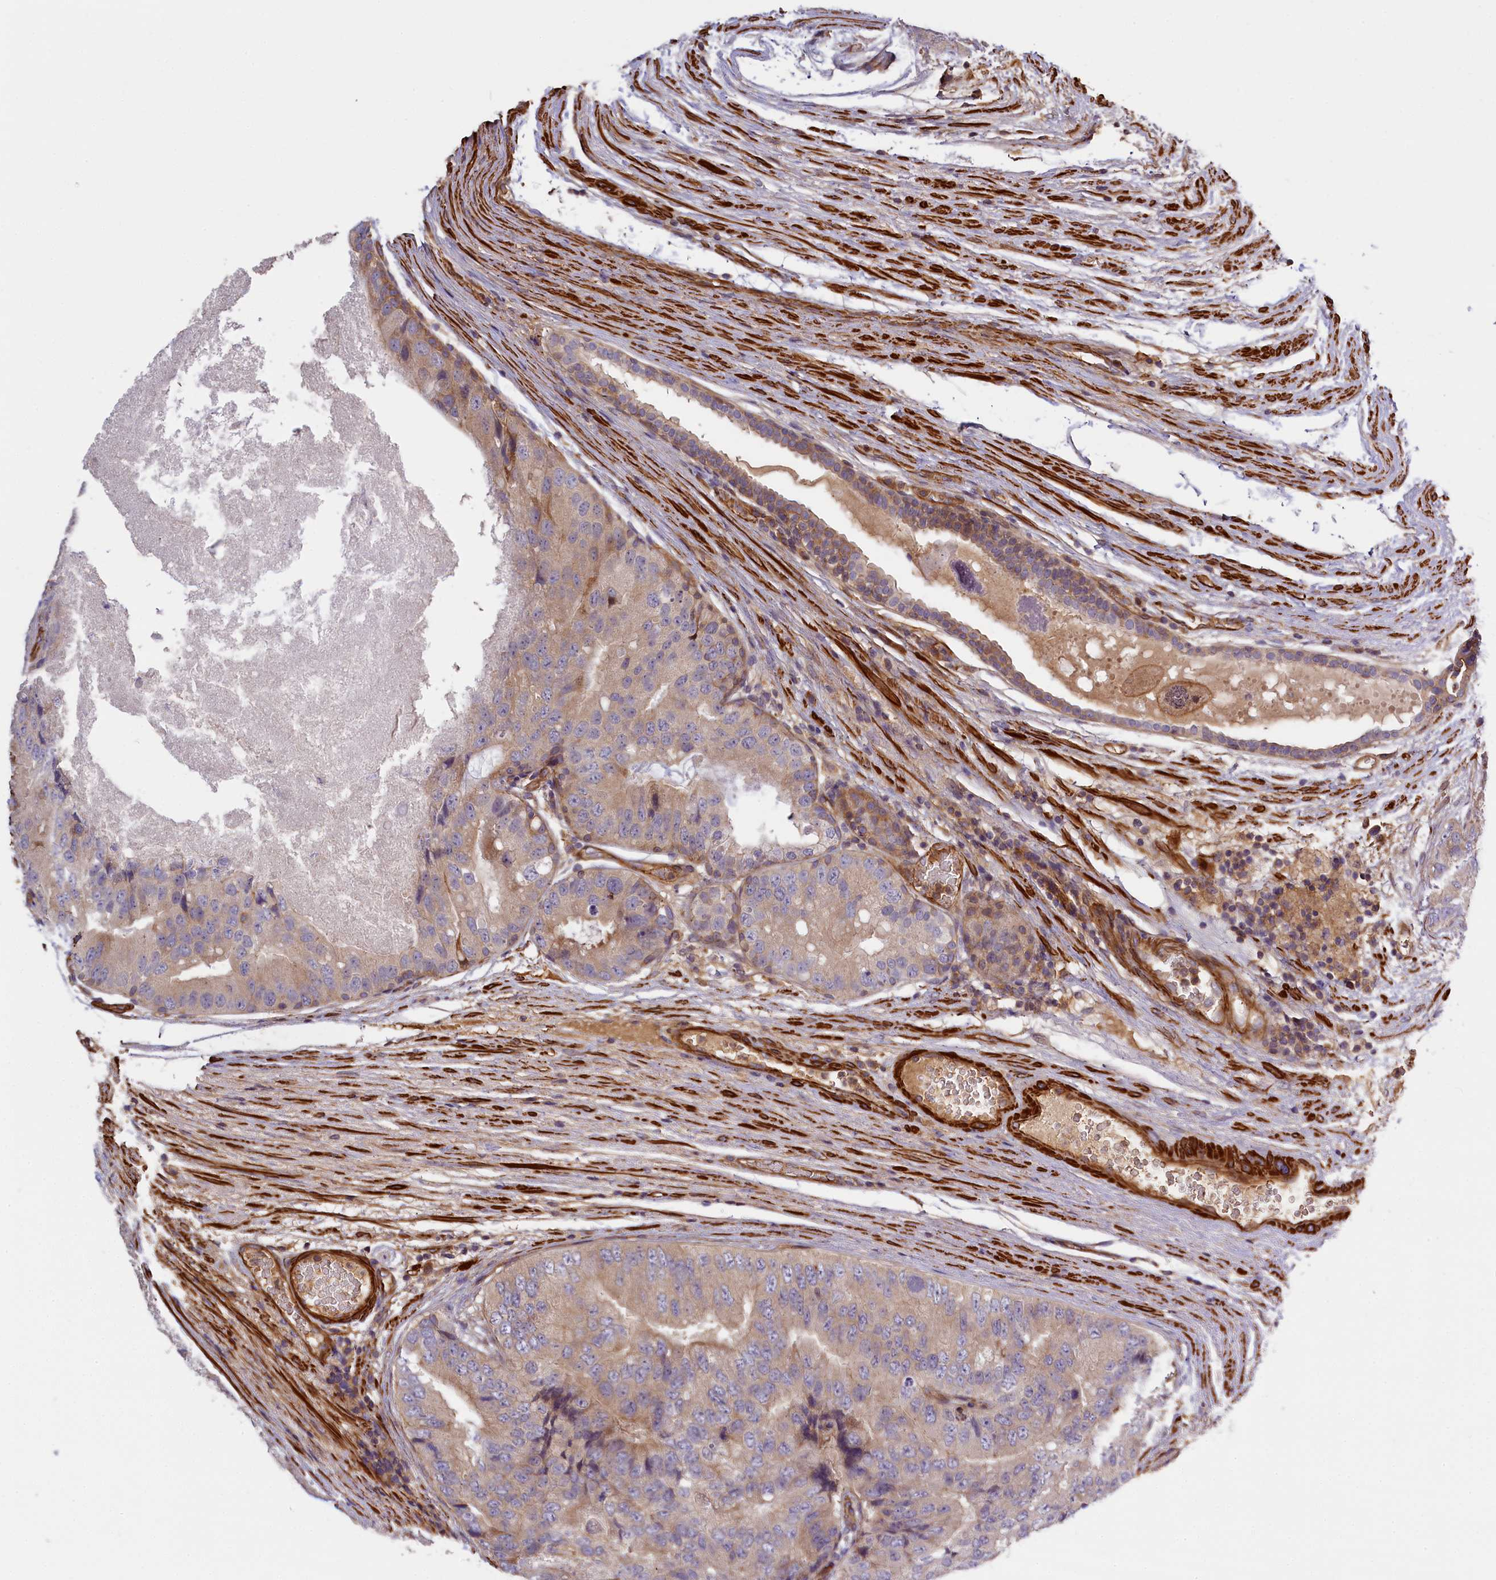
{"staining": {"intensity": "moderate", "quantity": "25%-75%", "location": "cytoplasmic/membranous"}, "tissue": "prostate cancer", "cell_type": "Tumor cells", "image_type": "cancer", "snomed": [{"axis": "morphology", "description": "Adenocarcinoma, High grade"}, {"axis": "topography", "description": "Prostate"}], "caption": "Moderate cytoplasmic/membranous positivity is appreciated in approximately 25%-75% of tumor cells in adenocarcinoma (high-grade) (prostate).", "gene": "FUZ", "patient": {"sex": "male", "age": 70}}